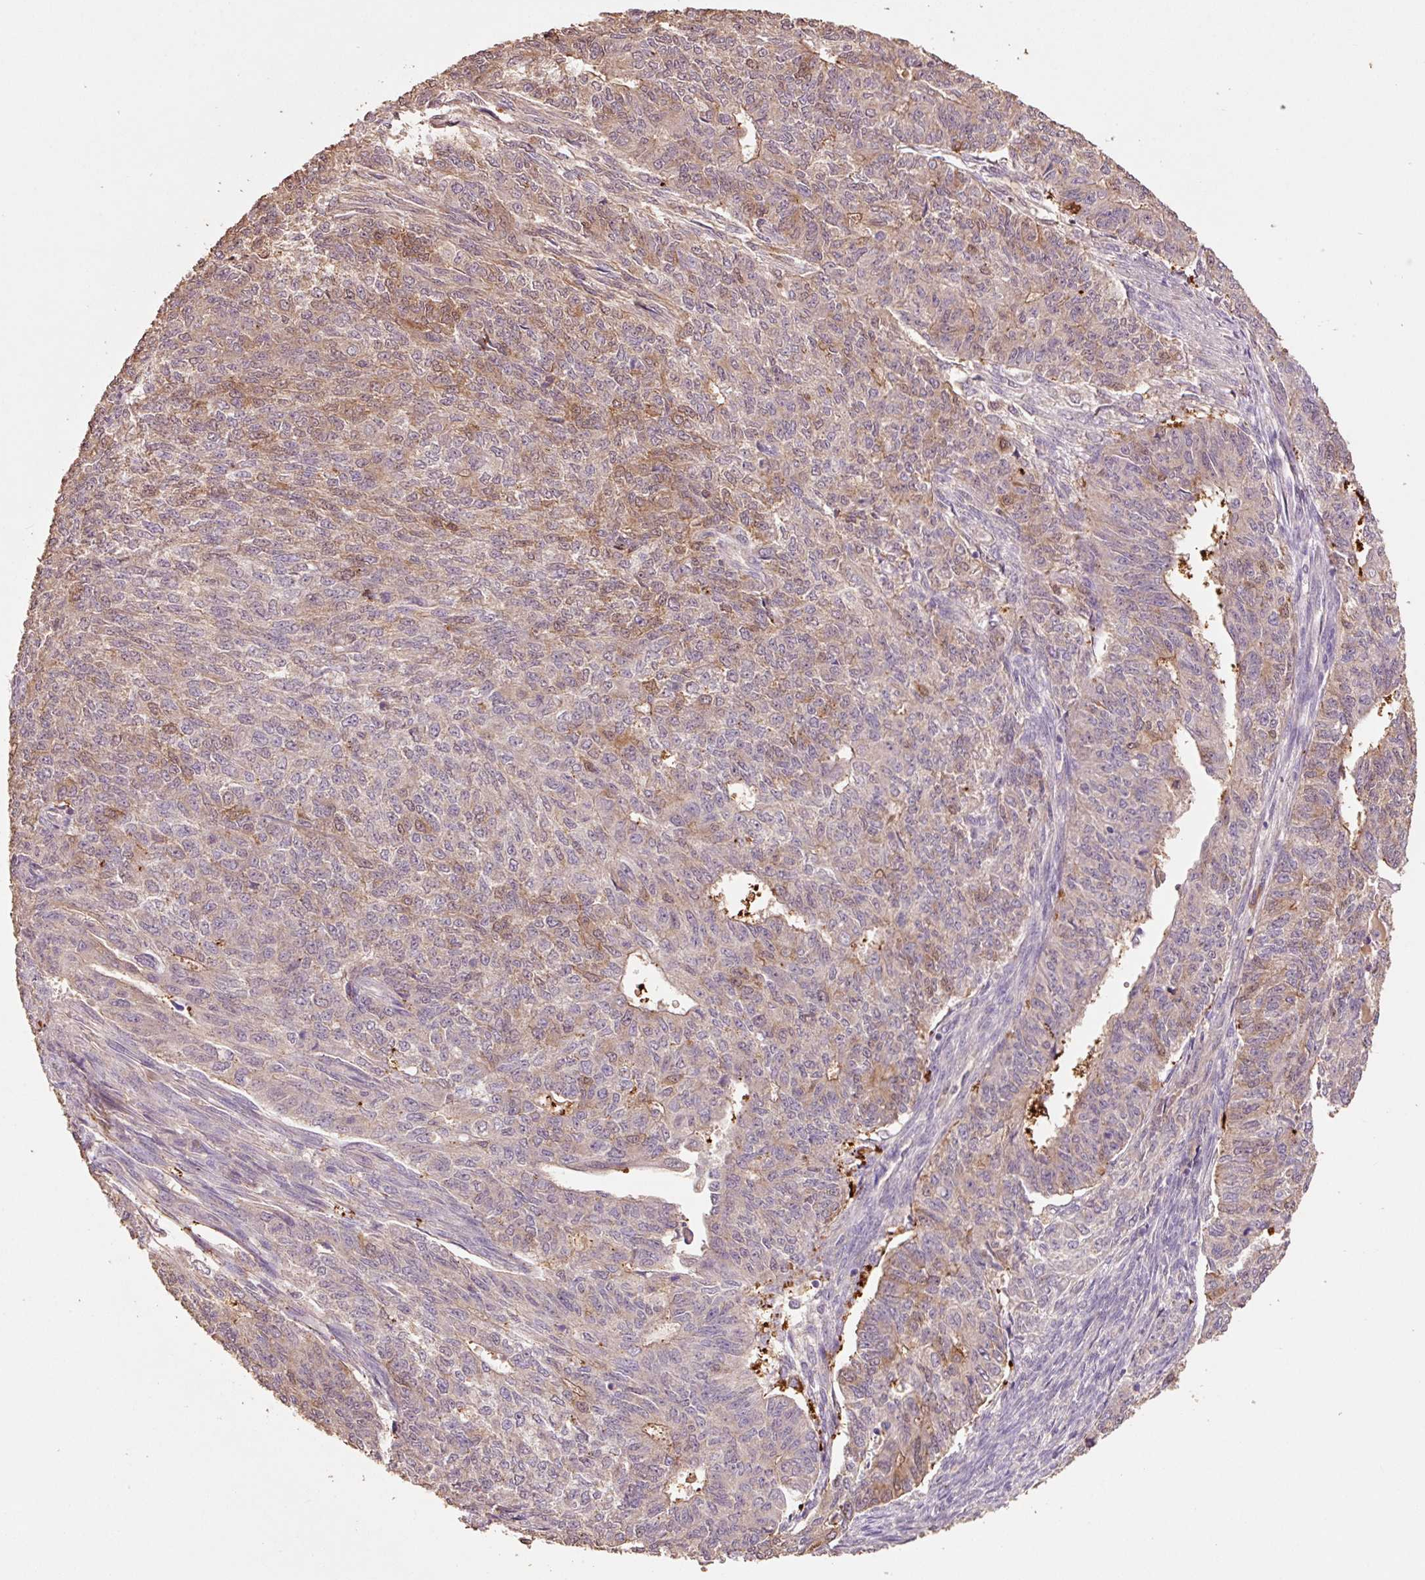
{"staining": {"intensity": "moderate", "quantity": ">75%", "location": "cytoplasmic/membranous,nuclear"}, "tissue": "endometrial cancer", "cell_type": "Tumor cells", "image_type": "cancer", "snomed": [{"axis": "morphology", "description": "Adenocarcinoma, NOS"}, {"axis": "topography", "description": "Endometrium"}], "caption": "Human endometrial adenocarcinoma stained for a protein (brown) shows moderate cytoplasmic/membranous and nuclear positive positivity in approximately >75% of tumor cells.", "gene": "HERC2", "patient": {"sex": "female", "age": 32}}